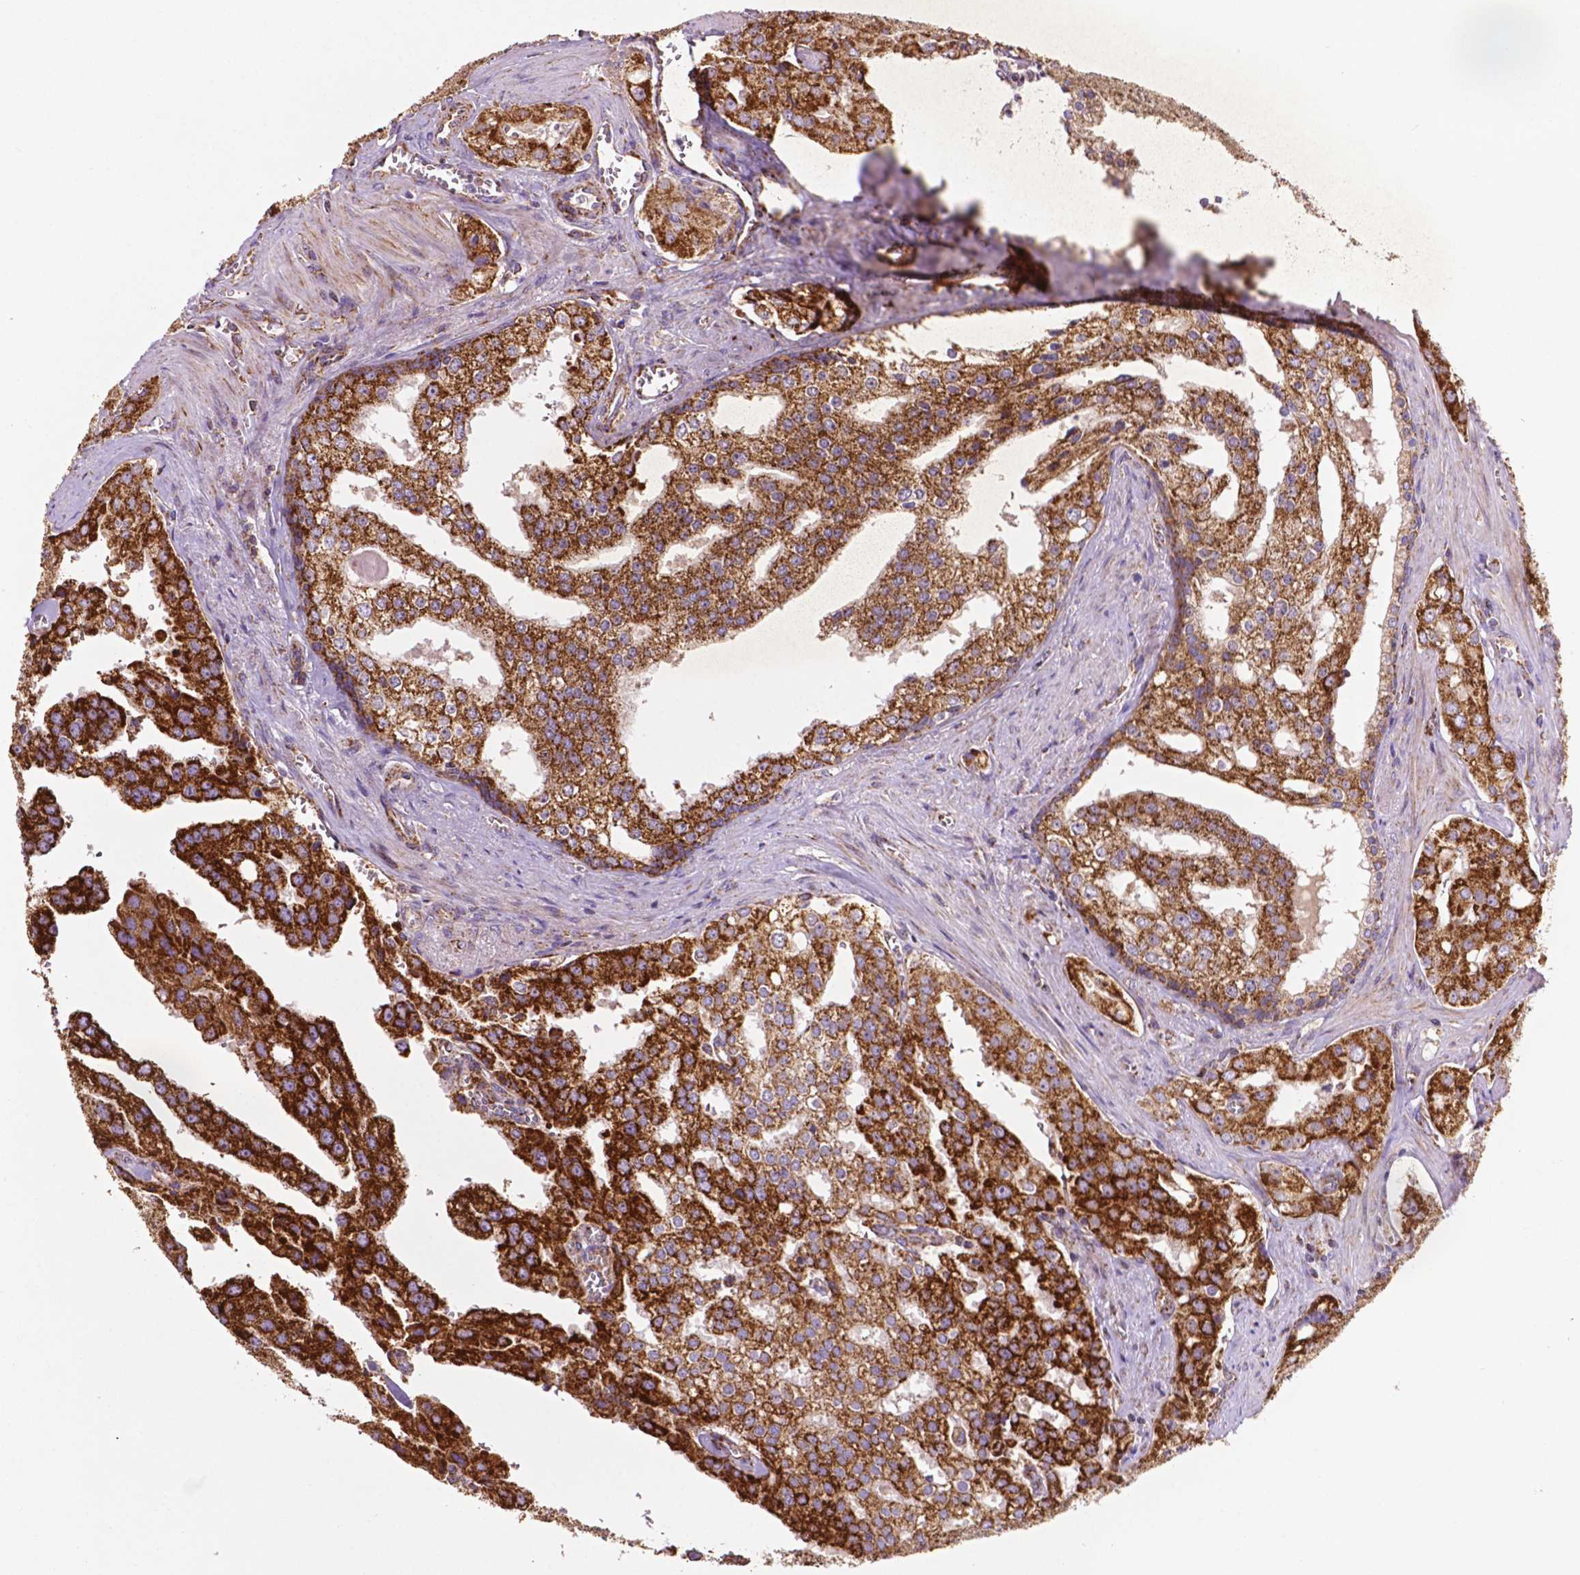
{"staining": {"intensity": "strong", "quantity": ">75%", "location": "cytoplasmic/membranous"}, "tissue": "prostate cancer", "cell_type": "Tumor cells", "image_type": "cancer", "snomed": [{"axis": "morphology", "description": "Adenocarcinoma, High grade"}, {"axis": "topography", "description": "Prostate"}], "caption": "Approximately >75% of tumor cells in human high-grade adenocarcinoma (prostate) display strong cytoplasmic/membranous protein positivity as visualized by brown immunohistochemical staining.", "gene": "ILVBL", "patient": {"sex": "male", "age": 68}}